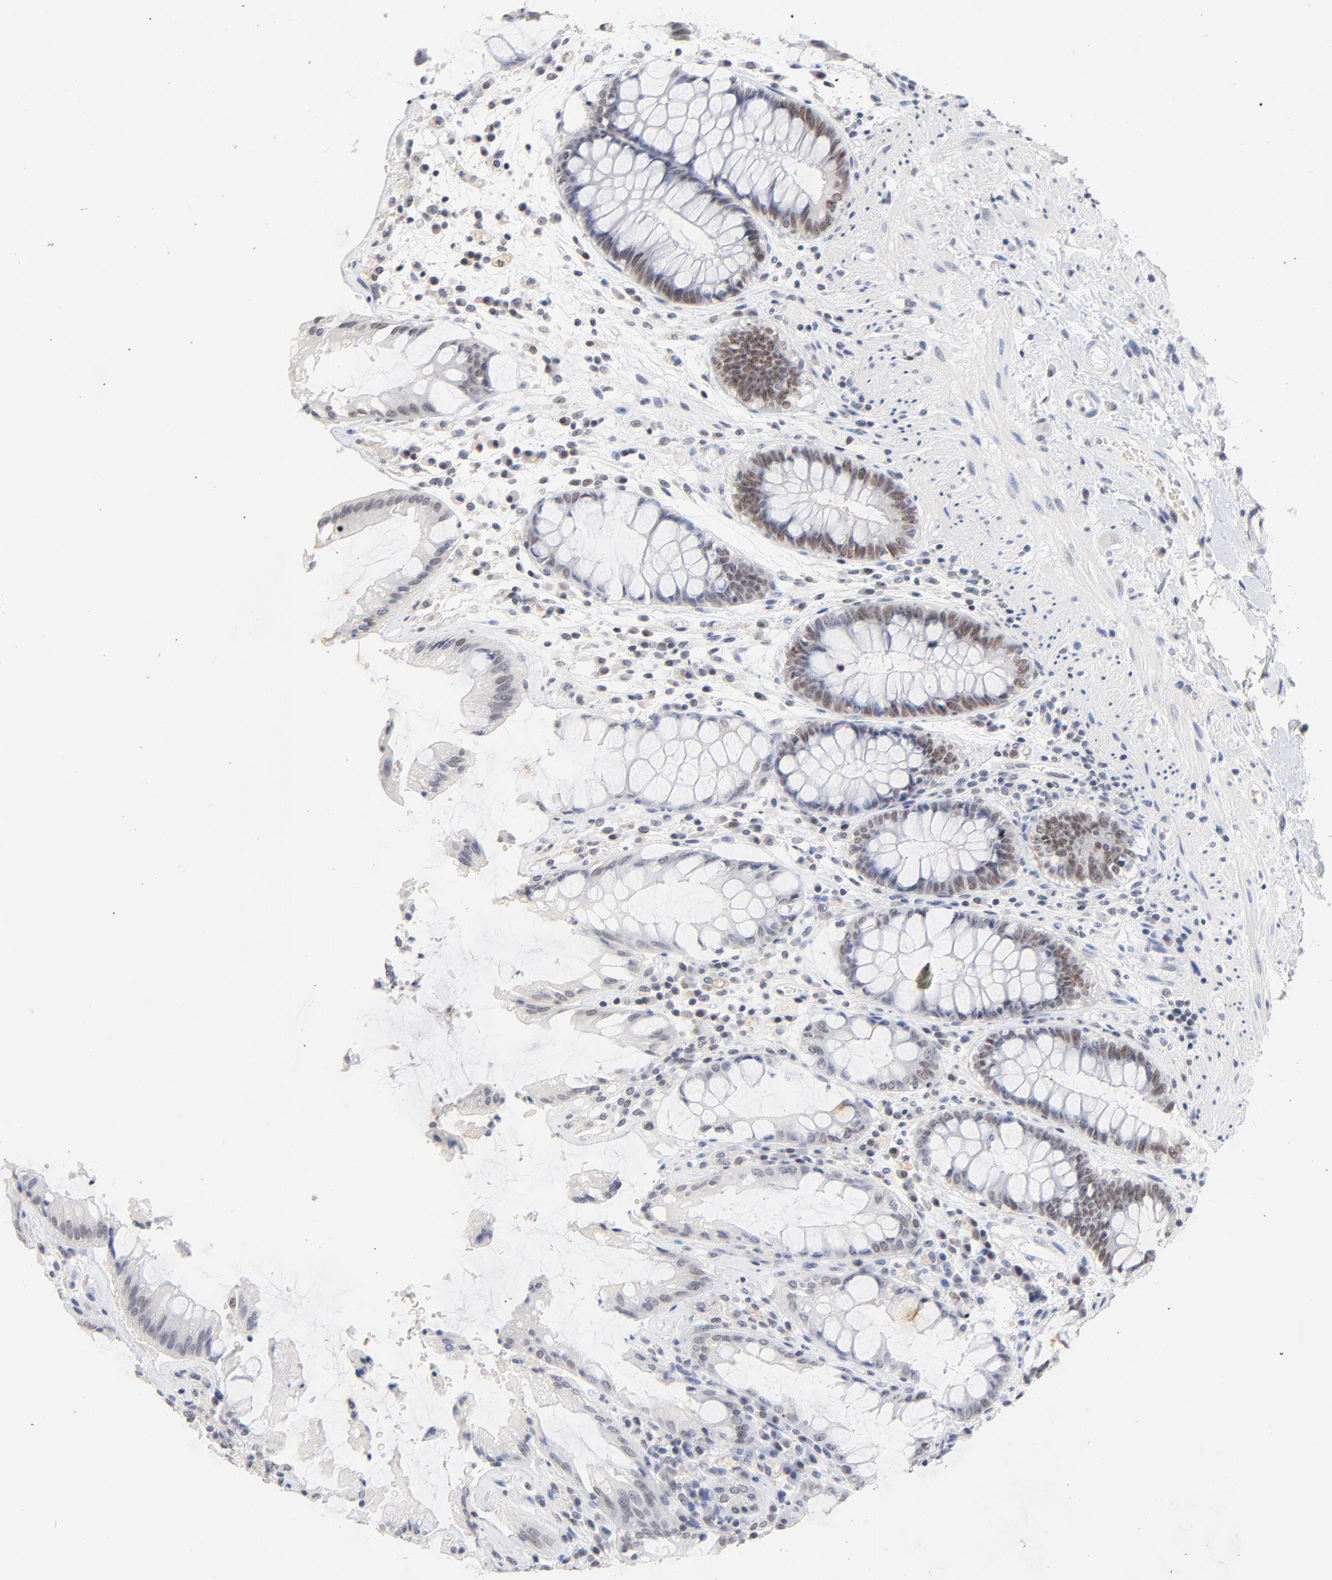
{"staining": {"intensity": "weak", "quantity": "25%-75%", "location": "nuclear"}, "tissue": "rectum", "cell_type": "Glandular cells", "image_type": "normal", "snomed": [{"axis": "morphology", "description": "Normal tissue, NOS"}, {"axis": "topography", "description": "Rectum"}], "caption": "Immunohistochemical staining of benign rectum demonstrates weak nuclear protein expression in about 25%-75% of glandular cells. Immunohistochemistry stains the protein in brown and the nuclei are stained blue.", "gene": "ORC2", "patient": {"sex": "female", "age": 46}}